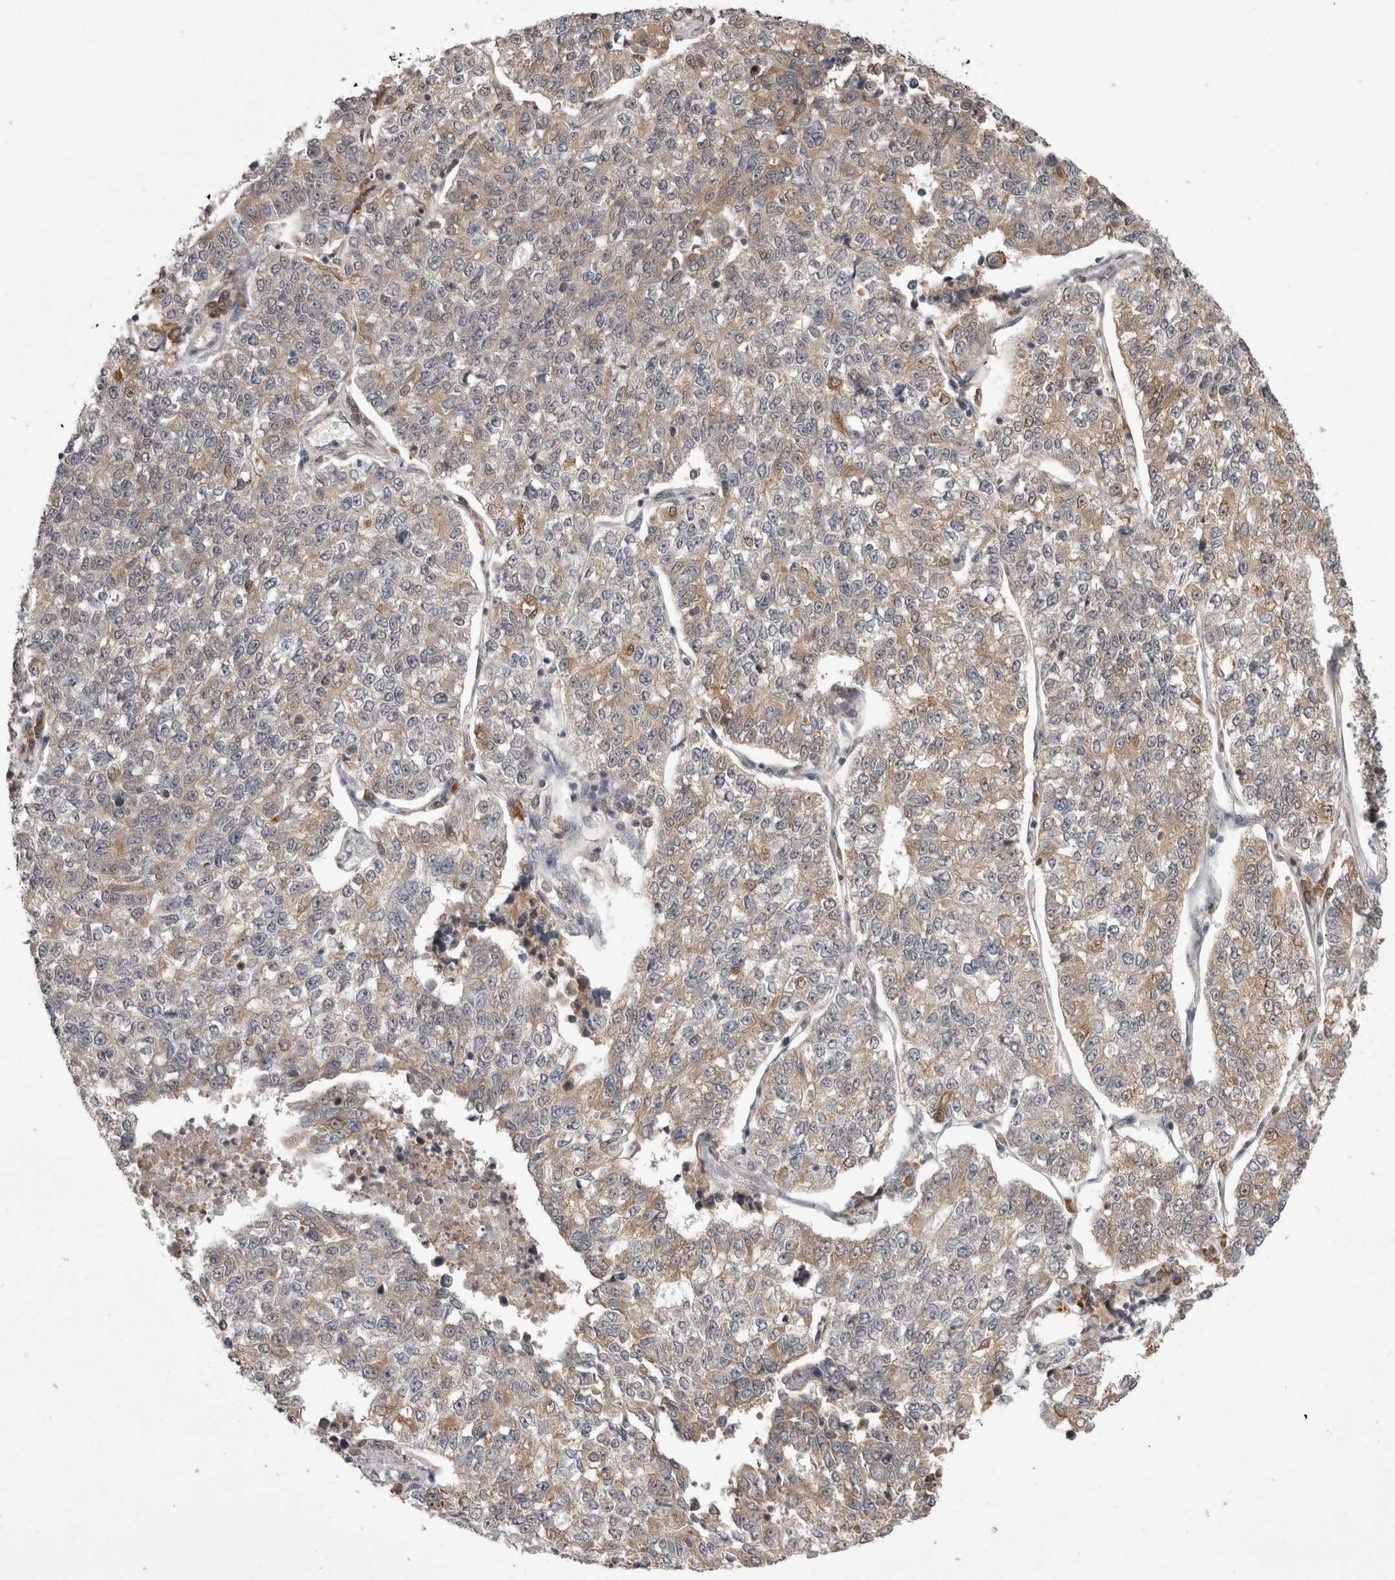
{"staining": {"intensity": "moderate", "quantity": ">75%", "location": "cytoplasmic/membranous"}, "tissue": "lung cancer", "cell_type": "Tumor cells", "image_type": "cancer", "snomed": [{"axis": "morphology", "description": "Adenocarcinoma, NOS"}, {"axis": "topography", "description": "Lung"}], "caption": "Moderate cytoplasmic/membranous expression for a protein is seen in about >75% of tumor cells of lung cancer (adenocarcinoma) using immunohistochemistry (IHC).", "gene": "CHIC2", "patient": {"sex": "male", "age": 49}}